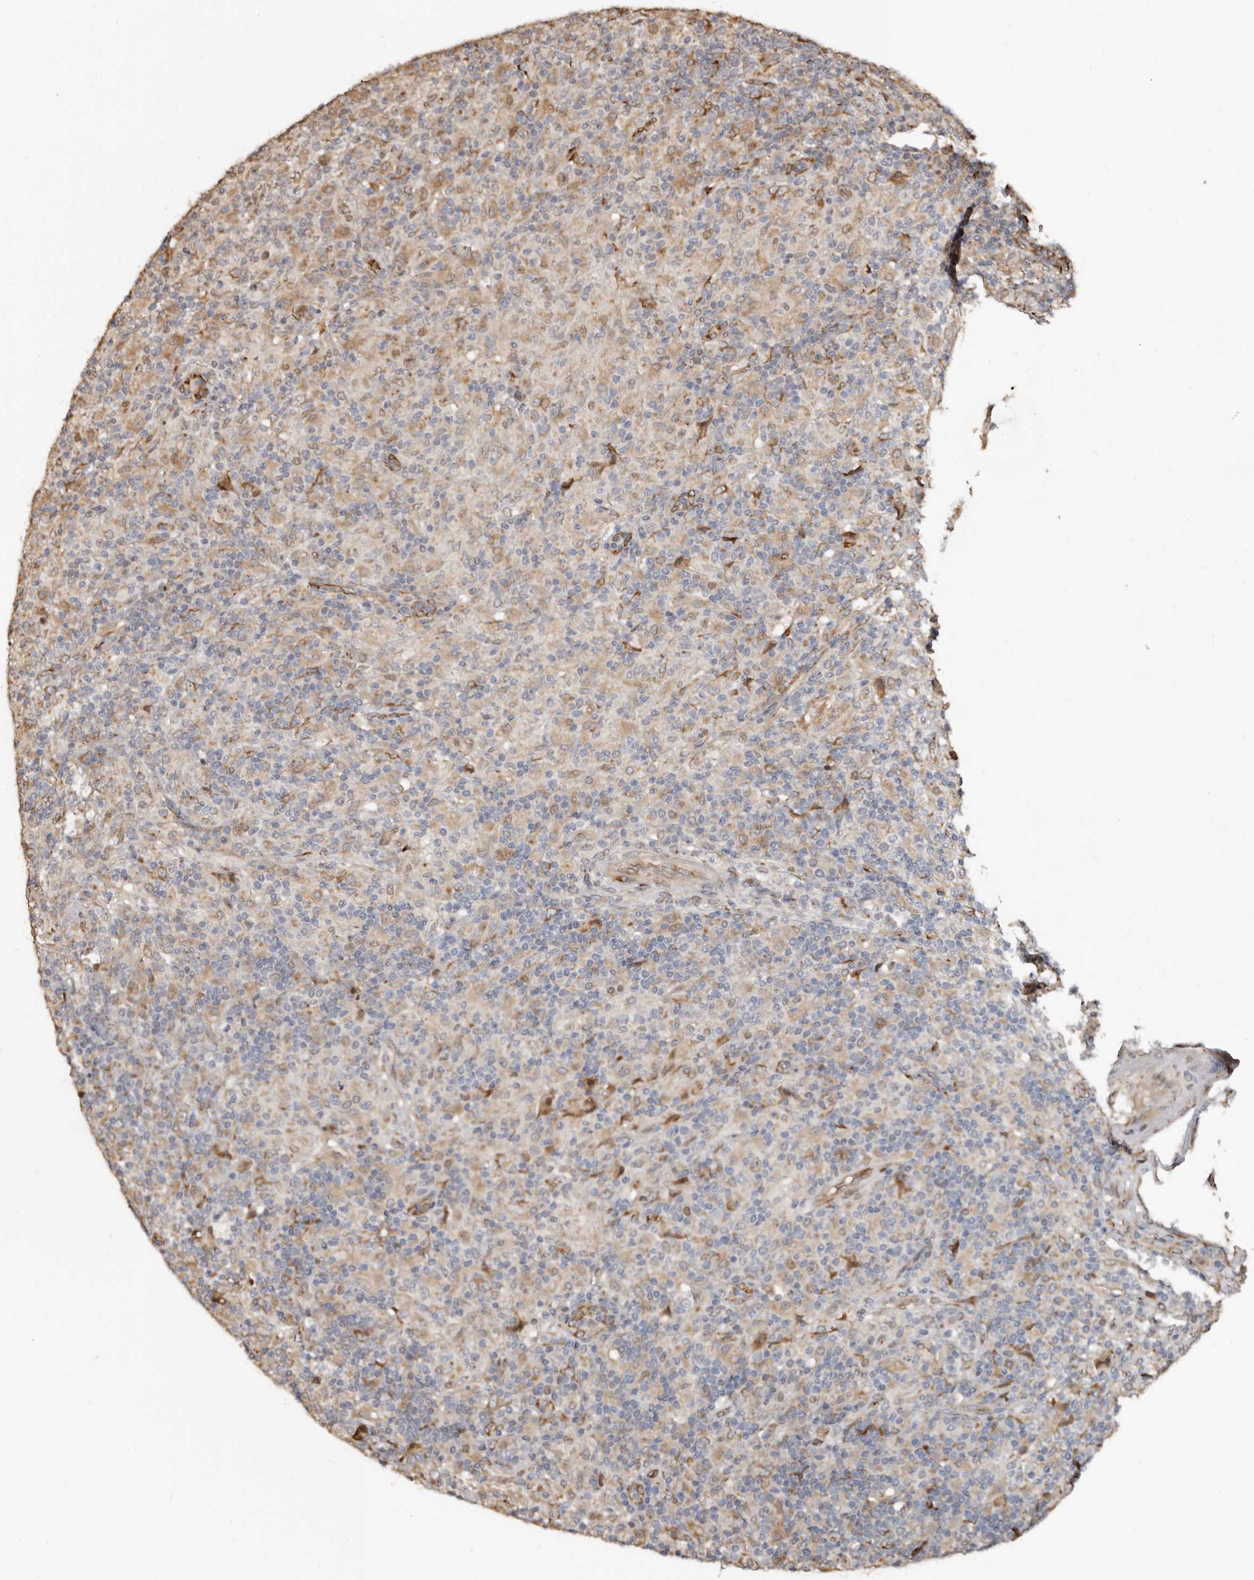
{"staining": {"intensity": "weak", "quantity": ">75%", "location": "cytoplasmic/membranous,nuclear"}, "tissue": "lymphoma", "cell_type": "Tumor cells", "image_type": "cancer", "snomed": [{"axis": "morphology", "description": "Hodgkin's disease, NOS"}, {"axis": "topography", "description": "Lymph node"}], "caption": "Protein staining displays weak cytoplasmic/membranous and nuclear positivity in approximately >75% of tumor cells in Hodgkin's disease. Using DAB (3,3'-diaminobenzidine) (brown) and hematoxylin (blue) stains, captured at high magnification using brightfield microscopy.", "gene": "ENTREP1", "patient": {"sex": "male", "age": 70}}